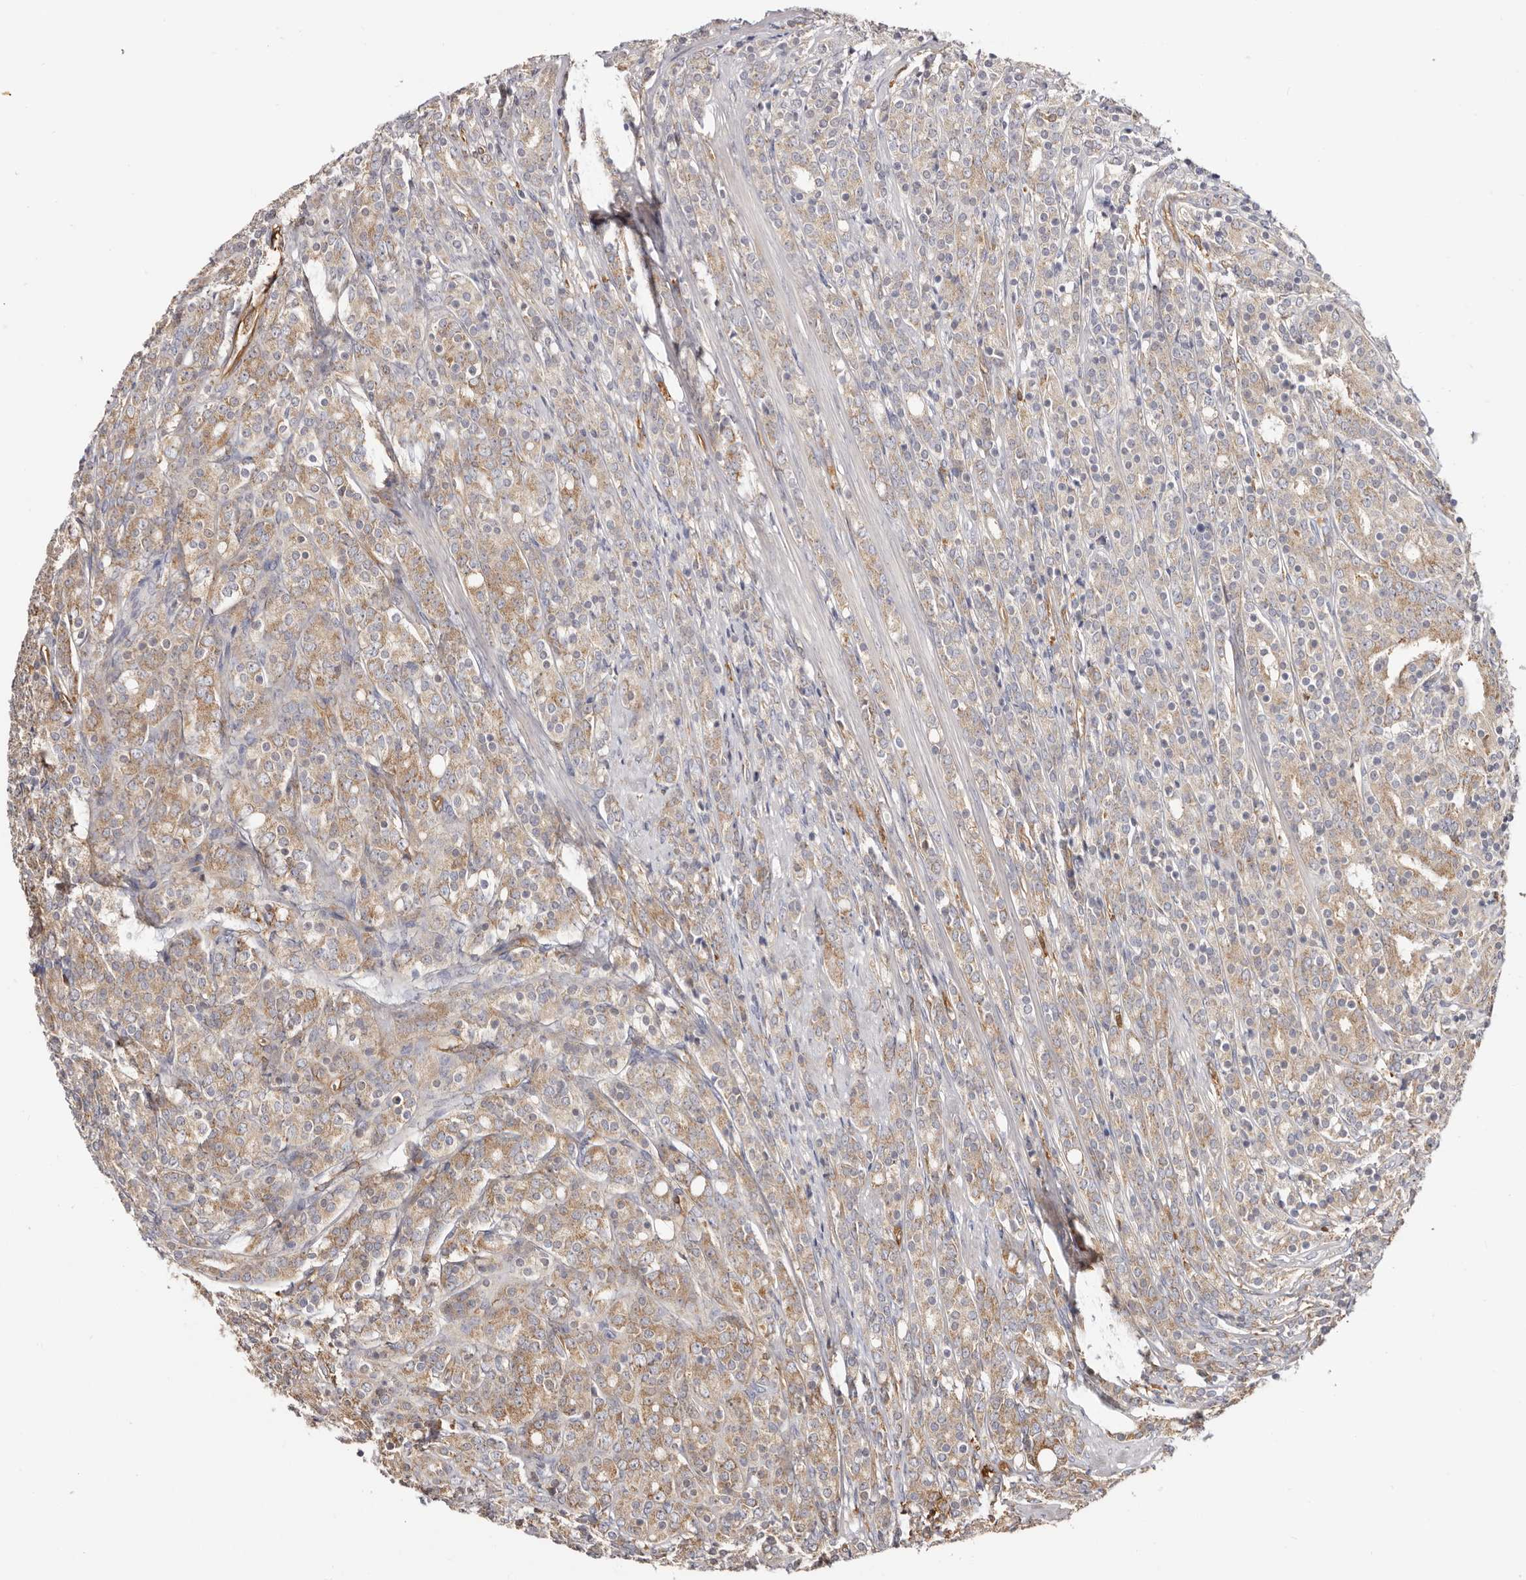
{"staining": {"intensity": "moderate", "quantity": "25%-75%", "location": "cytoplasmic/membranous"}, "tissue": "prostate cancer", "cell_type": "Tumor cells", "image_type": "cancer", "snomed": [{"axis": "morphology", "description": "Adenocarcinoma, High grade"}, {"axis": "topography", "description": "Prostate"}], "caption": "Human prostate adenocarcinoma (high-grade) stained with a brown dye demonstrates moderate cytoplasmic/membranous positive positivity in about 25%-75% of tumor cells.", "gene": "LAP3", "patient": {"sex": "male", "age": 62}}